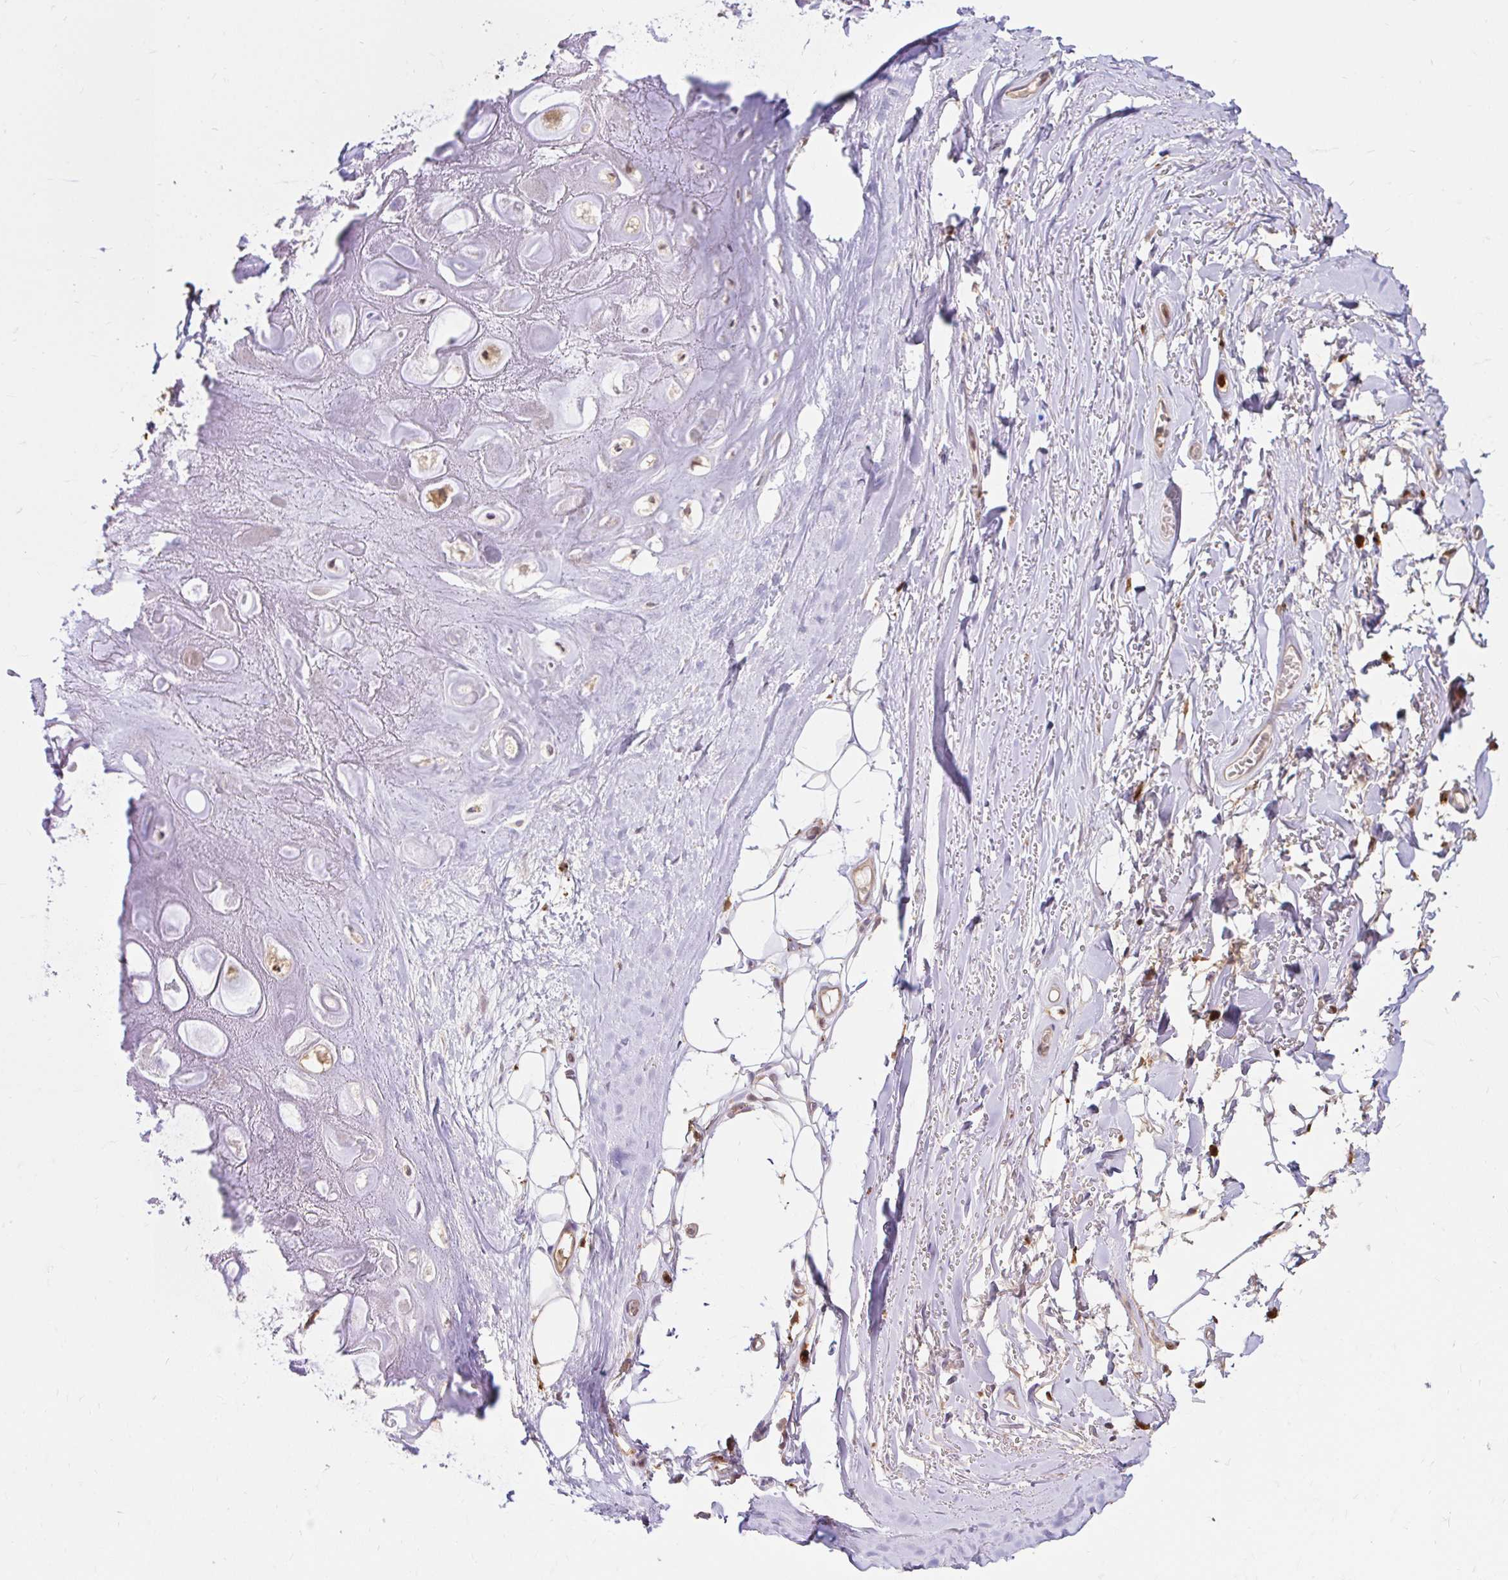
{"staining": {"intensity": "moderate", "quantity": "25%-75%", "location": "cytoplasmic/membranous"}, "tissue": "adipose tissue", "cell_type": "Adipocytes", "image_type": "normal", "snomed": [{"axis": "morphology", "description": "Normal tissue, NOS"}, {"axis": "topography", "description": "Lymph node"}, {"axis": "topography", "description": "Cartilage tissue"}, {"axis": "topography", "description": "Nasopharynx"}], "caption": "Moderate cytoplasmic/membranous protein positivity is appreciated in about 25%-75% of adipocytes in adipose tissue. (DAB (3,3'-diaminobenzidine) IHC, brown staining for protein, blue staining for nuclei).", "gene": "PYCARD", "patient": {"sex": "male", "age": 63}}